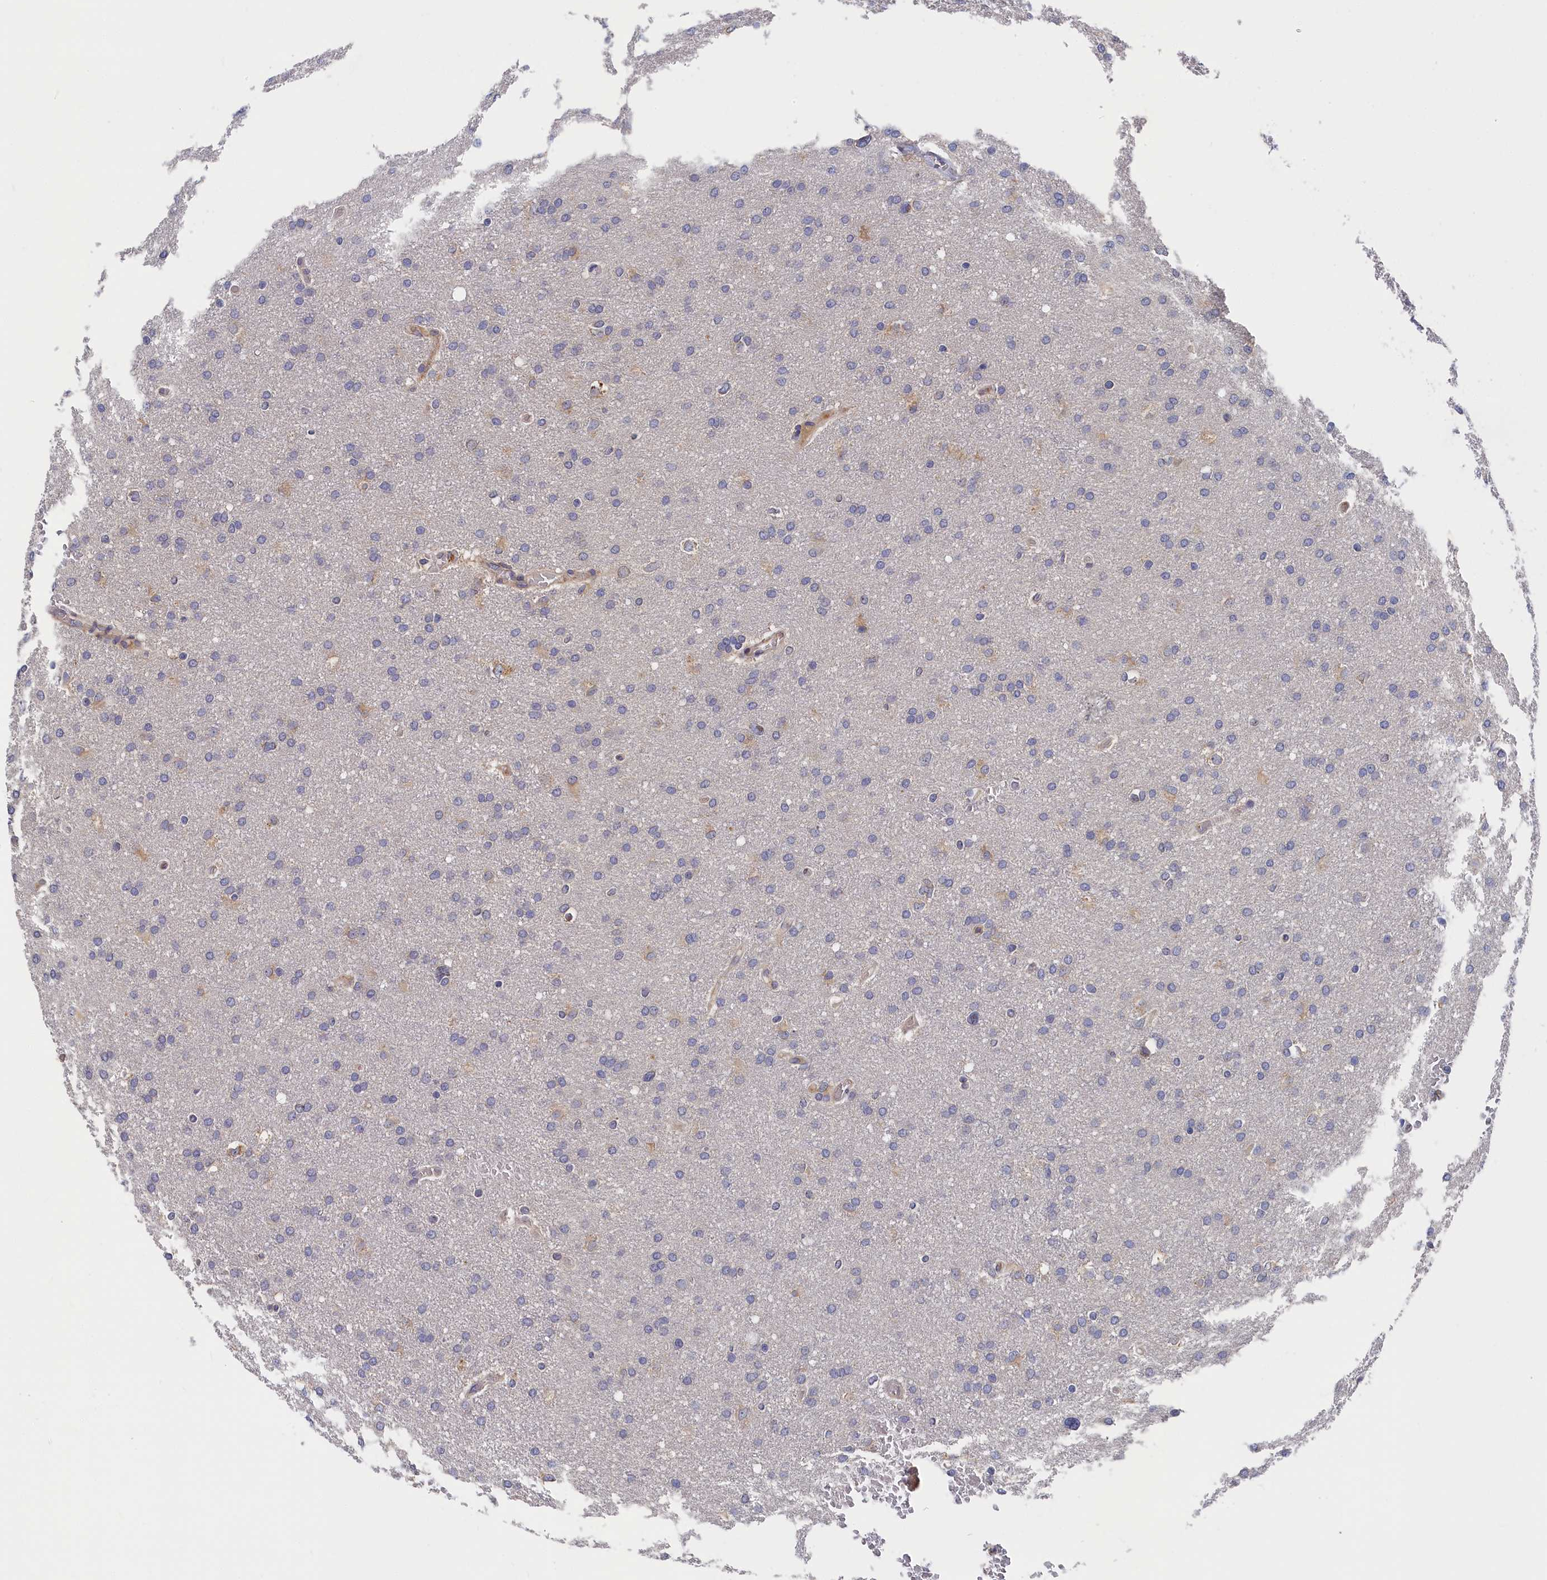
{"staining": {"intensity": "negative", "quantity": "none", "location": "none"}, "tissue": "glioma", "cell_type": "Tumor cells", "image_type": "cancer", "snomed": [{"axis": "morphology", "description": "Glioma, malignant, High grade"}, {"axis": "topography", "description": "Cerebral cortex"}], "caption": "The IHC micrograph has no significant staining in tumor cells of malignant high-grade glioma tissue.", "gene": "CYB5D2", "patient": {"sex": "female", "age": 36}}